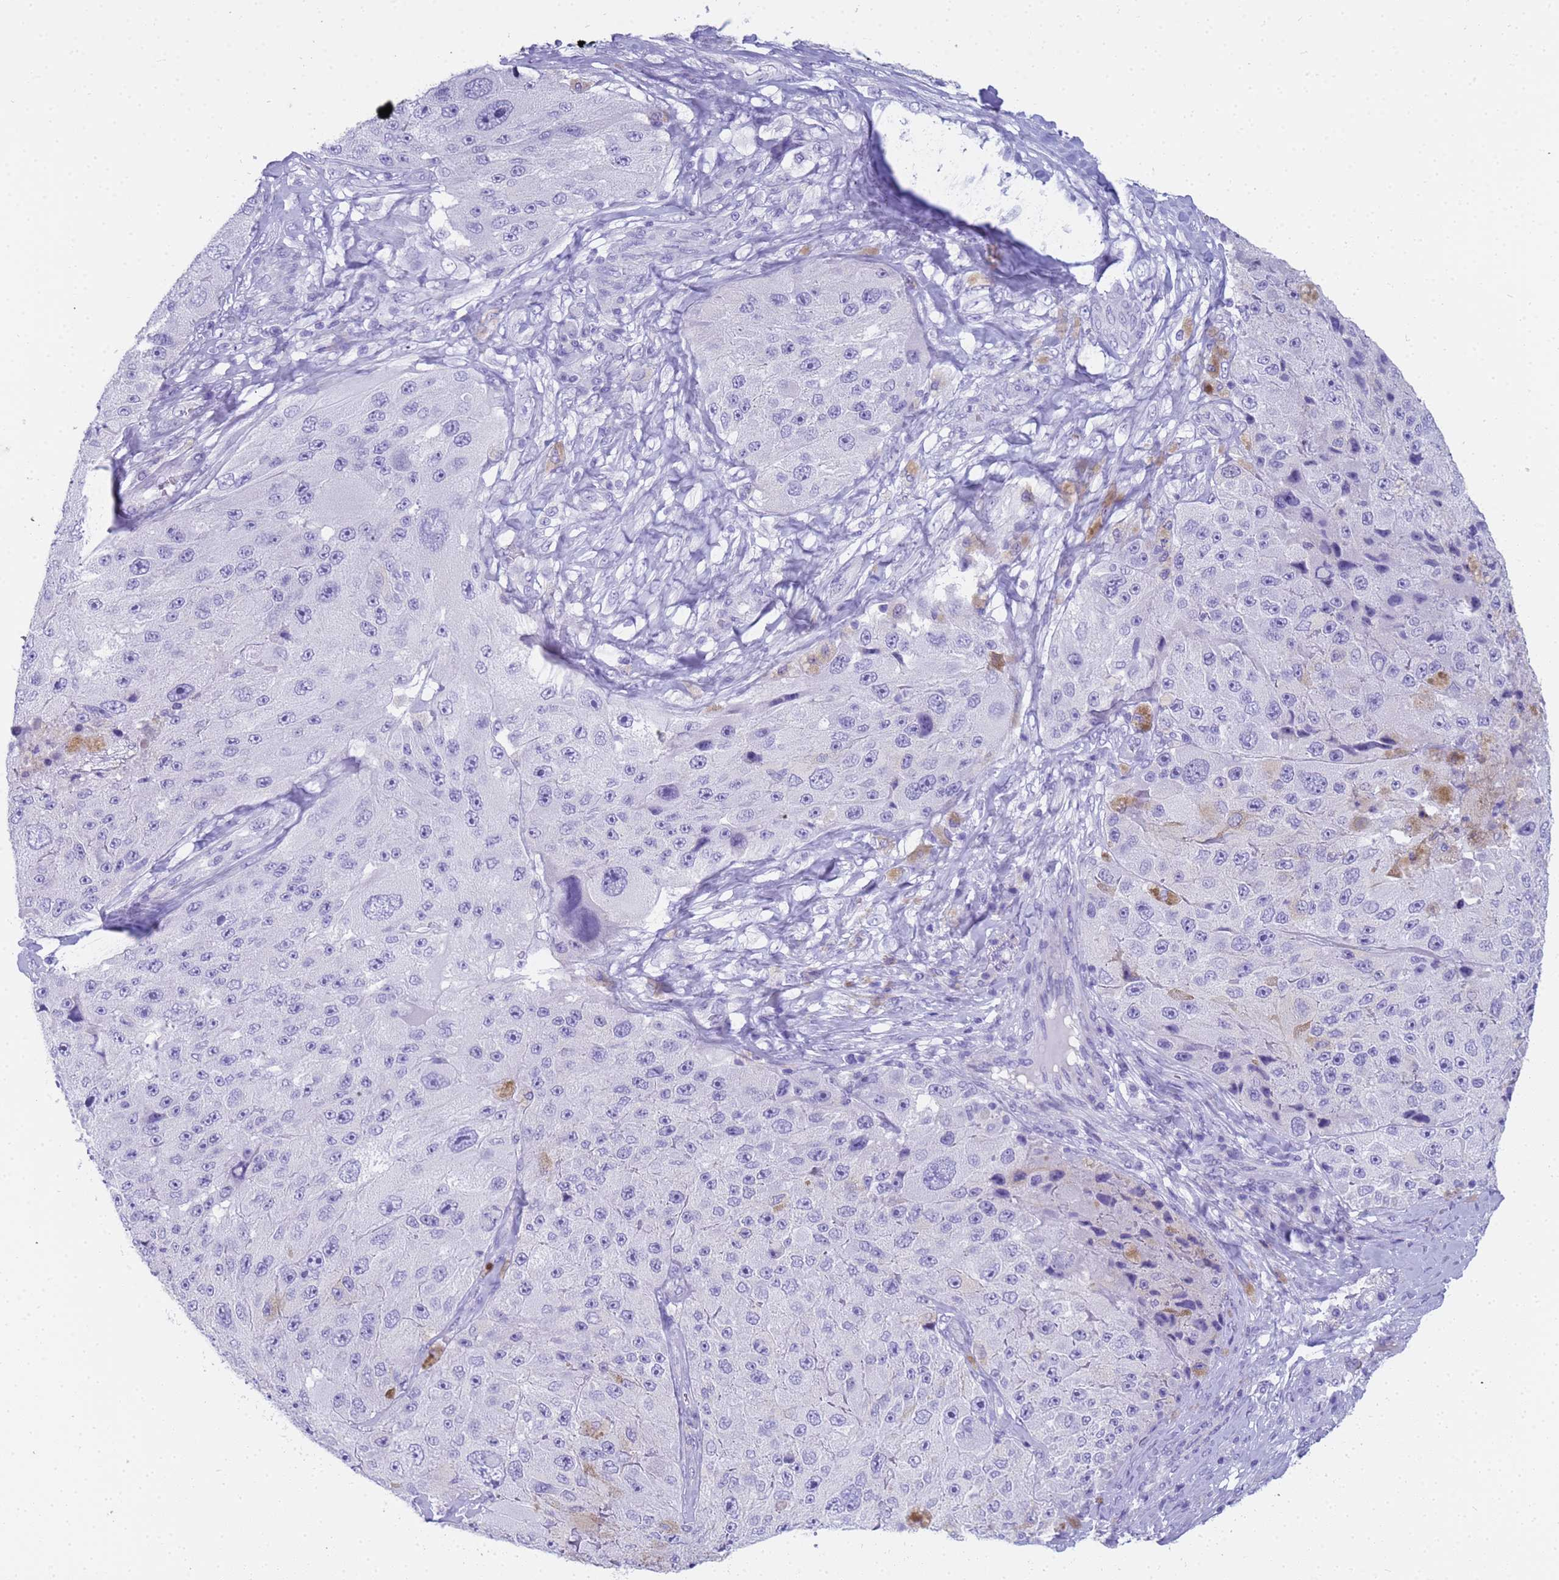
{"staining": {"intensity": "negative", "quantity": "none", "location": "none"}, "tissue": "melanoma", "cell_type": "Tumor cells", "image_type": "cancer", "snomed": [{"axis": "morphology", "description": "Malignant melanoma, Metastatic site"}, {"axis": "topography", "description": "Lymph node"}], "caption": "This is an IHC photomicrograph of human malignant melanoma (metastatic site). There is no staining in tumor cells.", "gene": "RNASE2", "patient": {"sex": "male", "age": 62}}